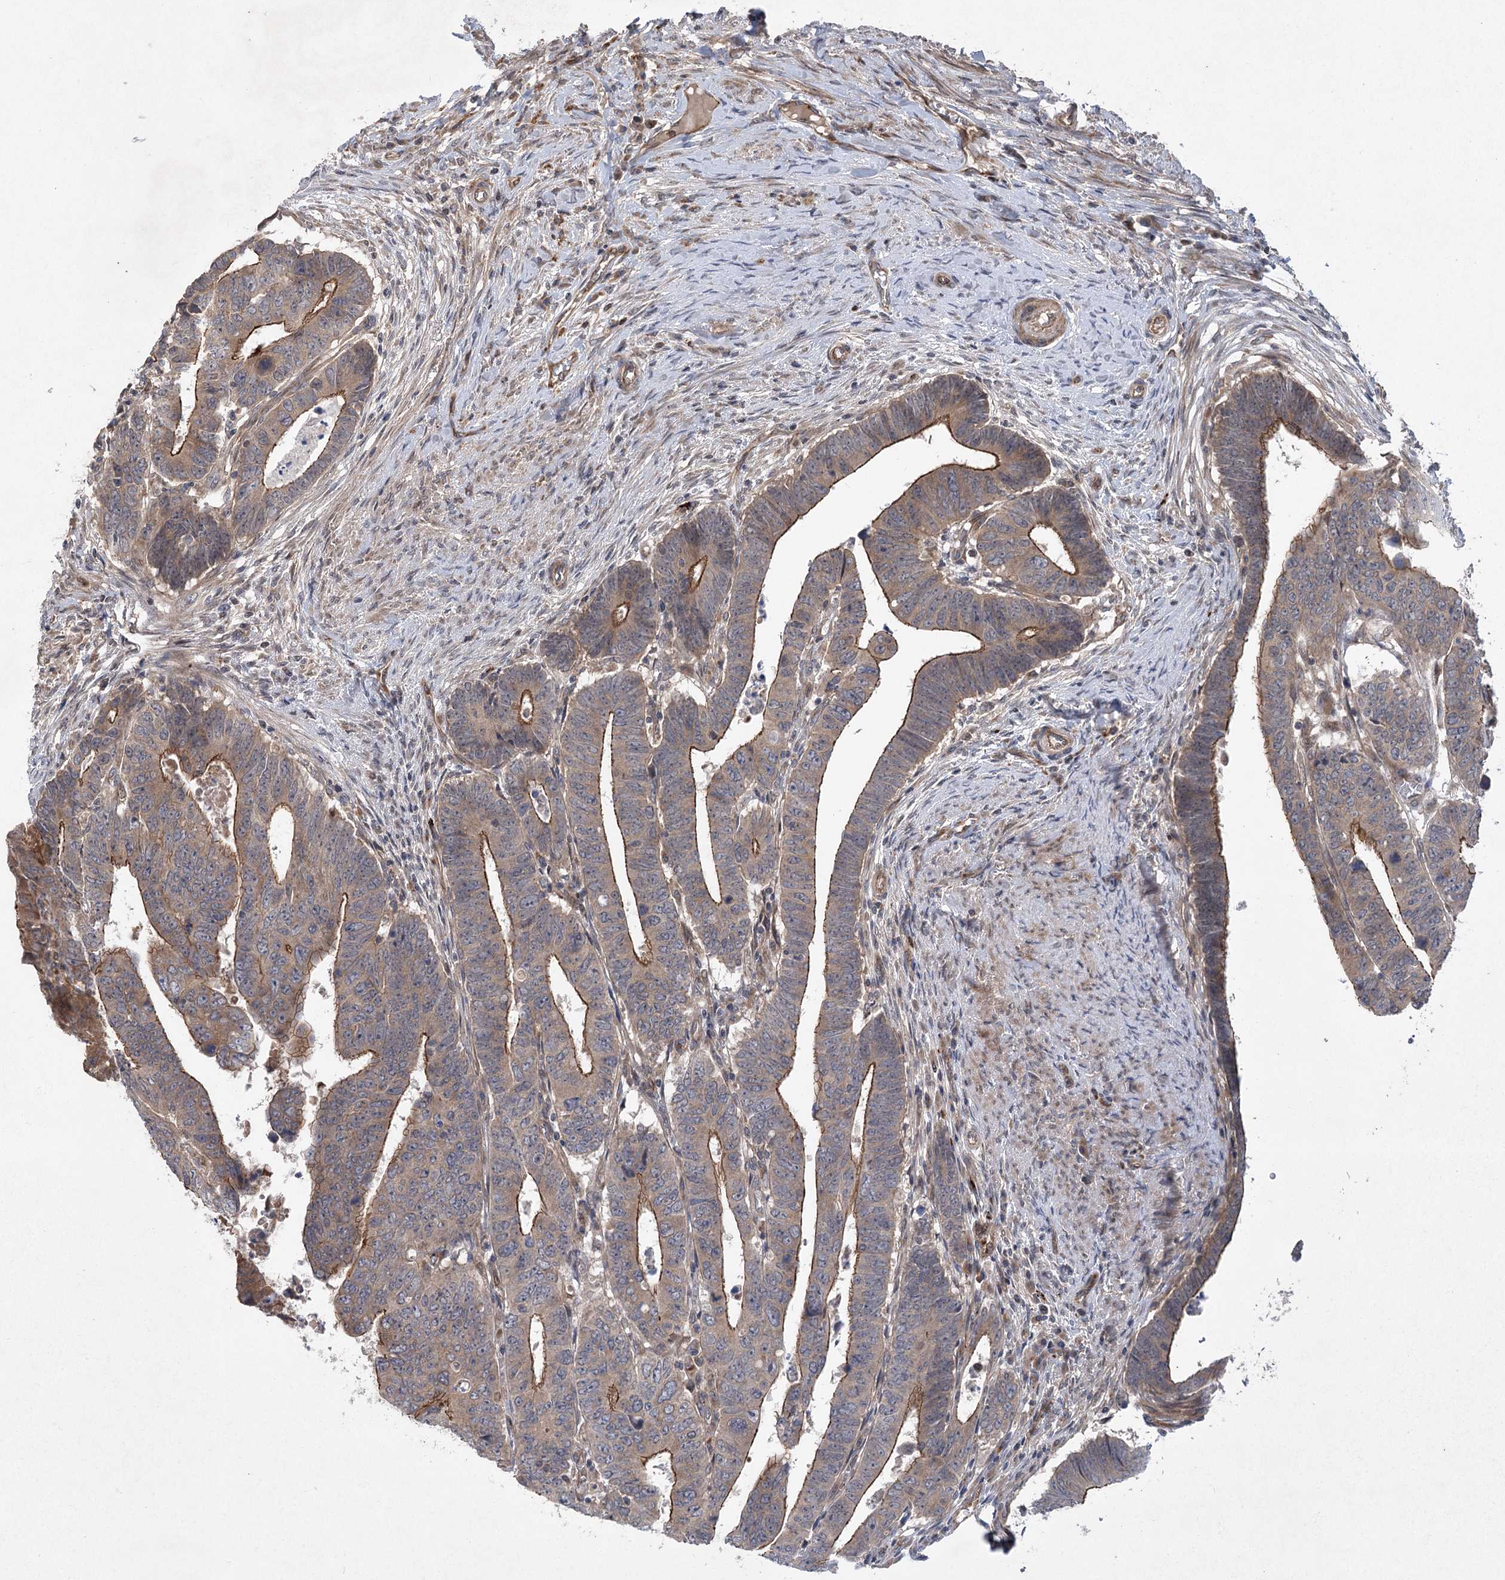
{"staining": {"intensity": "moderate", "quantity": "25%-75%", "location": "cytoplasmic/membranous"}, "tissue": "colorectal cancer", "cell_type": "Tumor cells", "image_type": "cancer", "snomed": [{"axis": "morphology", "description": "Normal tissue, NOS"}, {"axis": "morphology", "description": "Adenocarcinoma, NOS"}, {"axis": "topography", "description": "Rectum"}], "caption": "Colorectal cancer (adenocarcinoma) stained for a protein exhibits moderate cytoplasmic/membranous positivity in tumor cells.", "gene": "METTL24", "patient": {"sex": "female", "age": 65}}